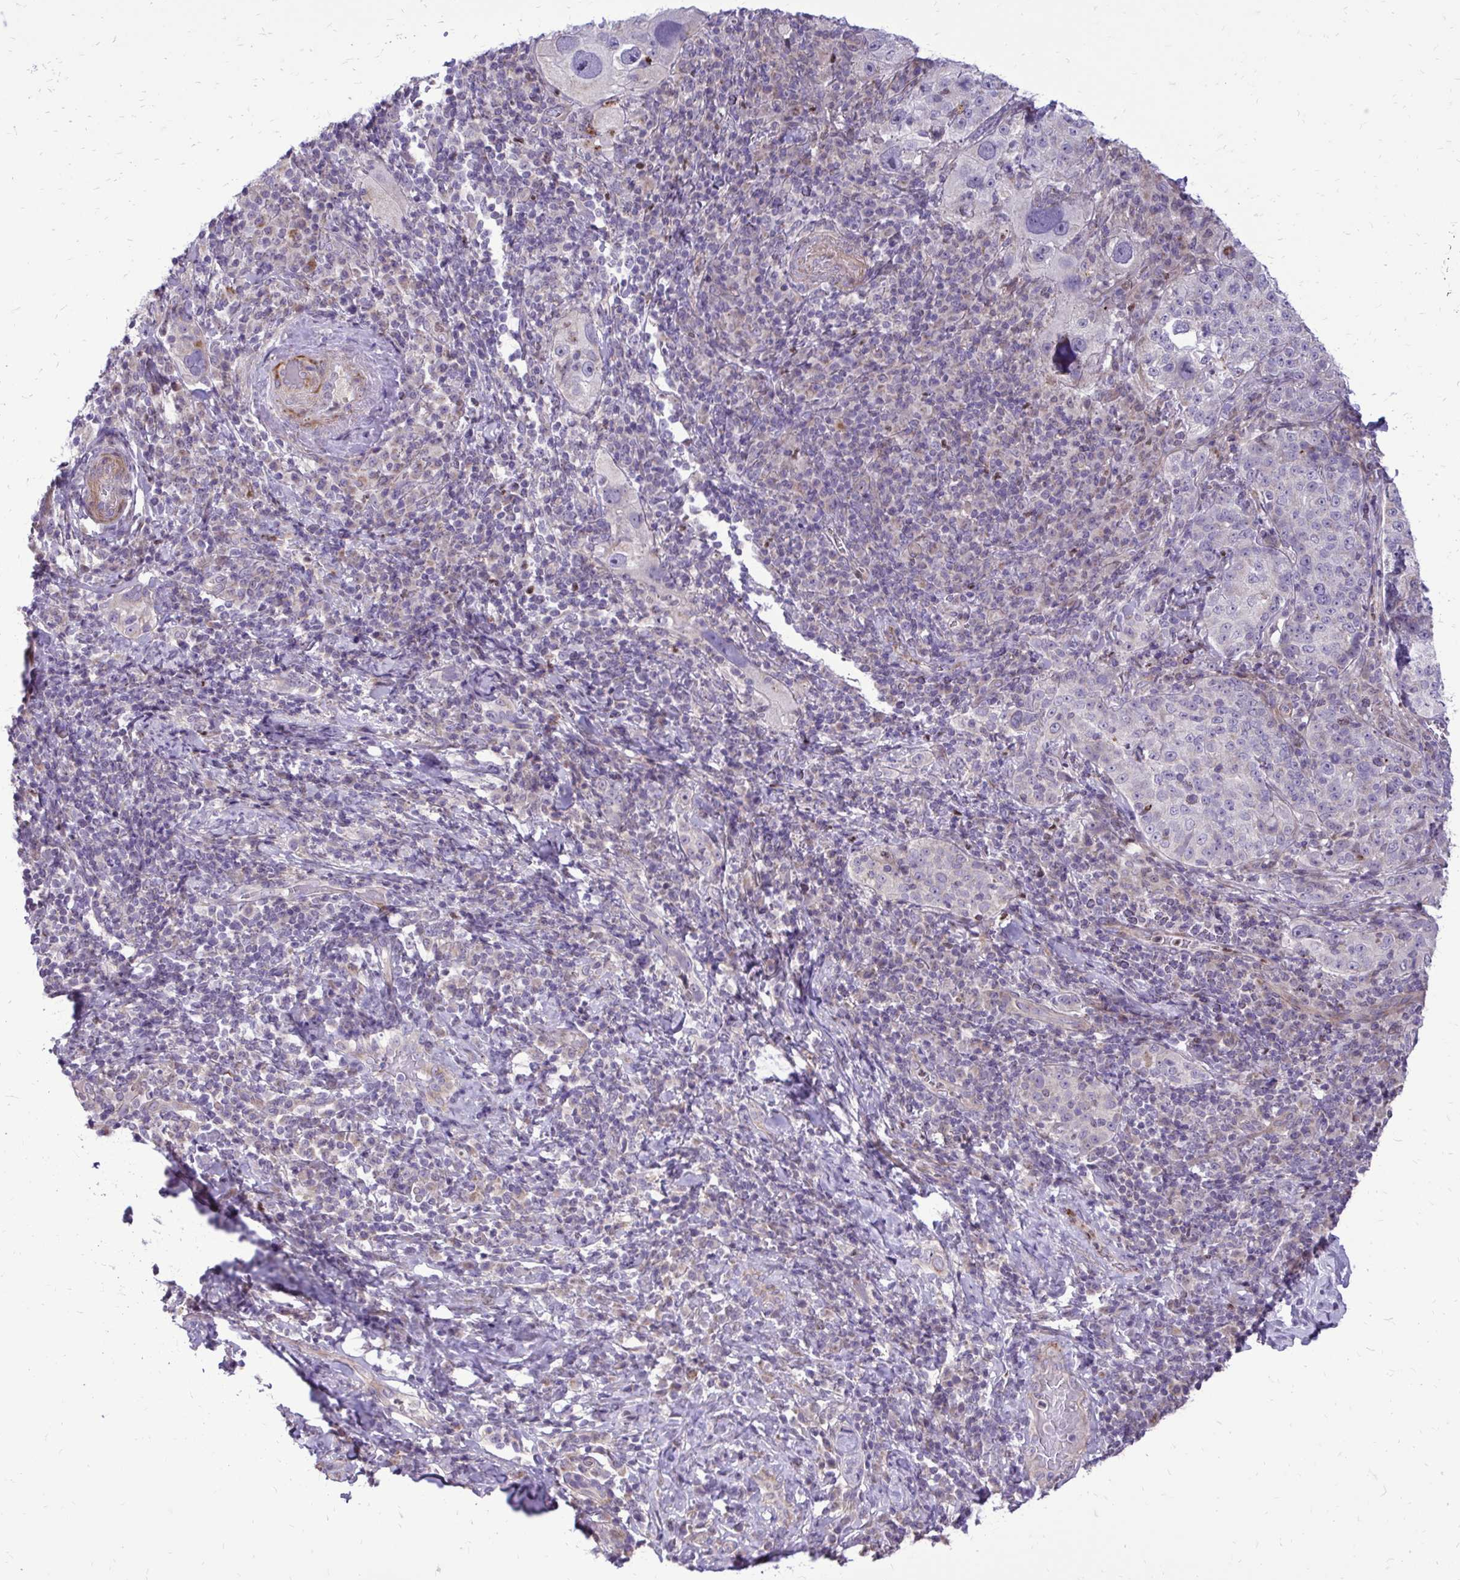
{"staining": {"intensity": "negative", "quantity": "none", "location": "none"}, "tissue": "cervical cancer", "cell_type": "Tumor cells", "image_type": "cancer", "snomed": [{"axis": "morphology", "description": "Squamous cell carcinoma, NOS"}, {"axis": "topography", "description": "Cervix"}], "caption": "Immunohistochemistry micrograph of cervical squamous cell carcinoma stained for a protein (brown), which exhibits no positivity in tumor cells.", "gene": "ABCC3", "patient": {"sex": "female", "age": 75}}